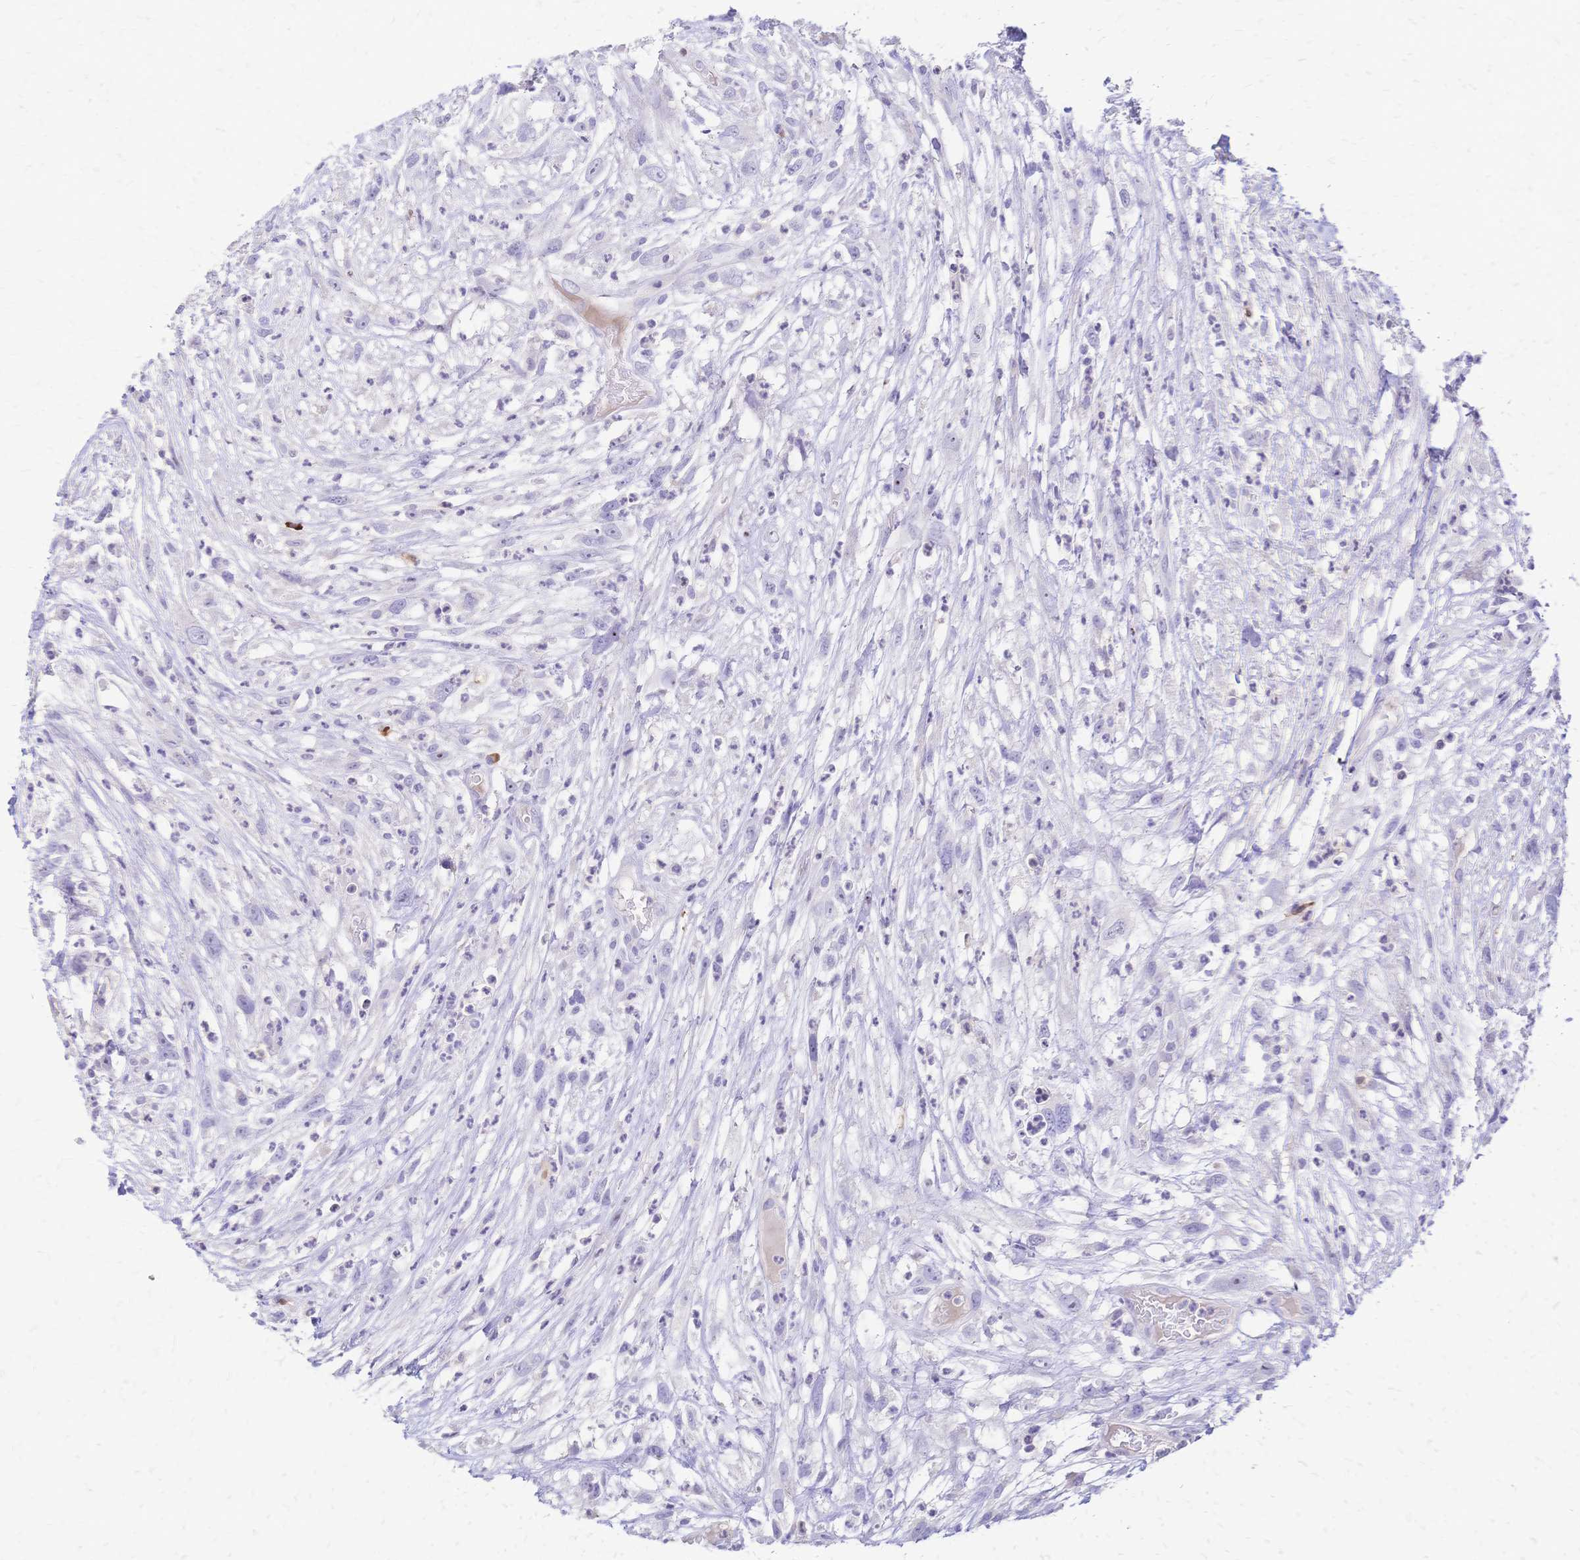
{"staining": {"intensity": "negative", "quantity": "none", "location": "none"}, "tissue": "head and neck cancer", "cell_type": "Tumor cells", "image_type": "cancer", "snomed": [{"axis": "morphology", "description": "Squamous cell carcinoma, NOS"}, {"axis": "topography", "description": "Head-Neck"}], "caption": "There is no significant expression in tumor cells of head and neck cancer. Nuclei are stained in blue.", "gene": "IL2RA", "patient": {"sex": "male", "age": 65}}